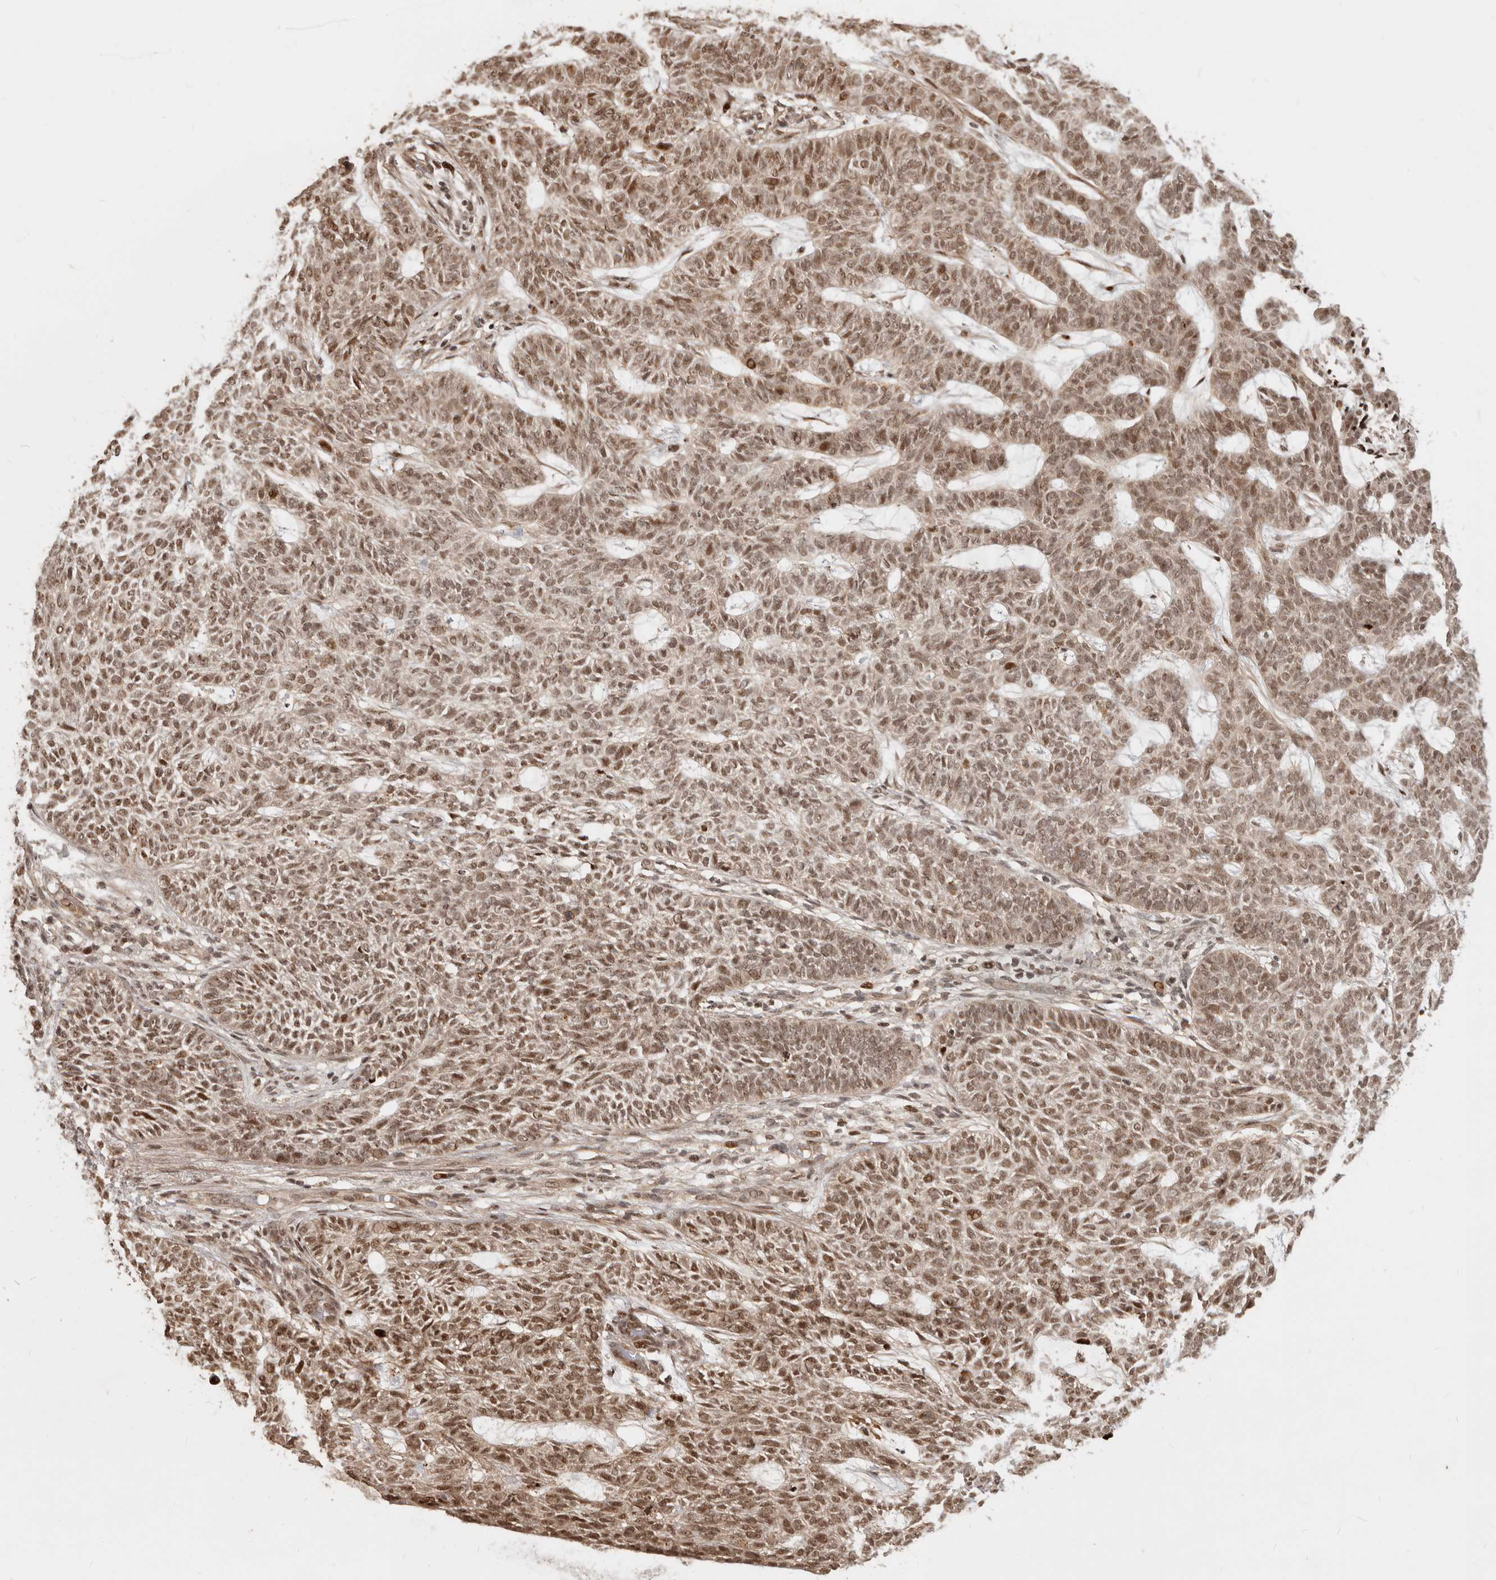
{"staining": {"intensity": "moderate", "quantity": ">75%", "location": "nuclear"}, "tissue": "skin cancer", "cell_type": "Tumor cells", "image_type": "cancer", "snomed": [{"axis": "morphology", "description": "Basal cell carcinoma"}, {"axis": "topography", "description": "Skin"}], "caption": "Immunohistochemistry photomicrograph of skin cancer stained for a protein (brown), which exhibits medium levels of moderate nuclear expression in approximately >75% of tumor cells.", "gene": "GPBP1L1", "patient": {"sex": "male", "age": 87}}